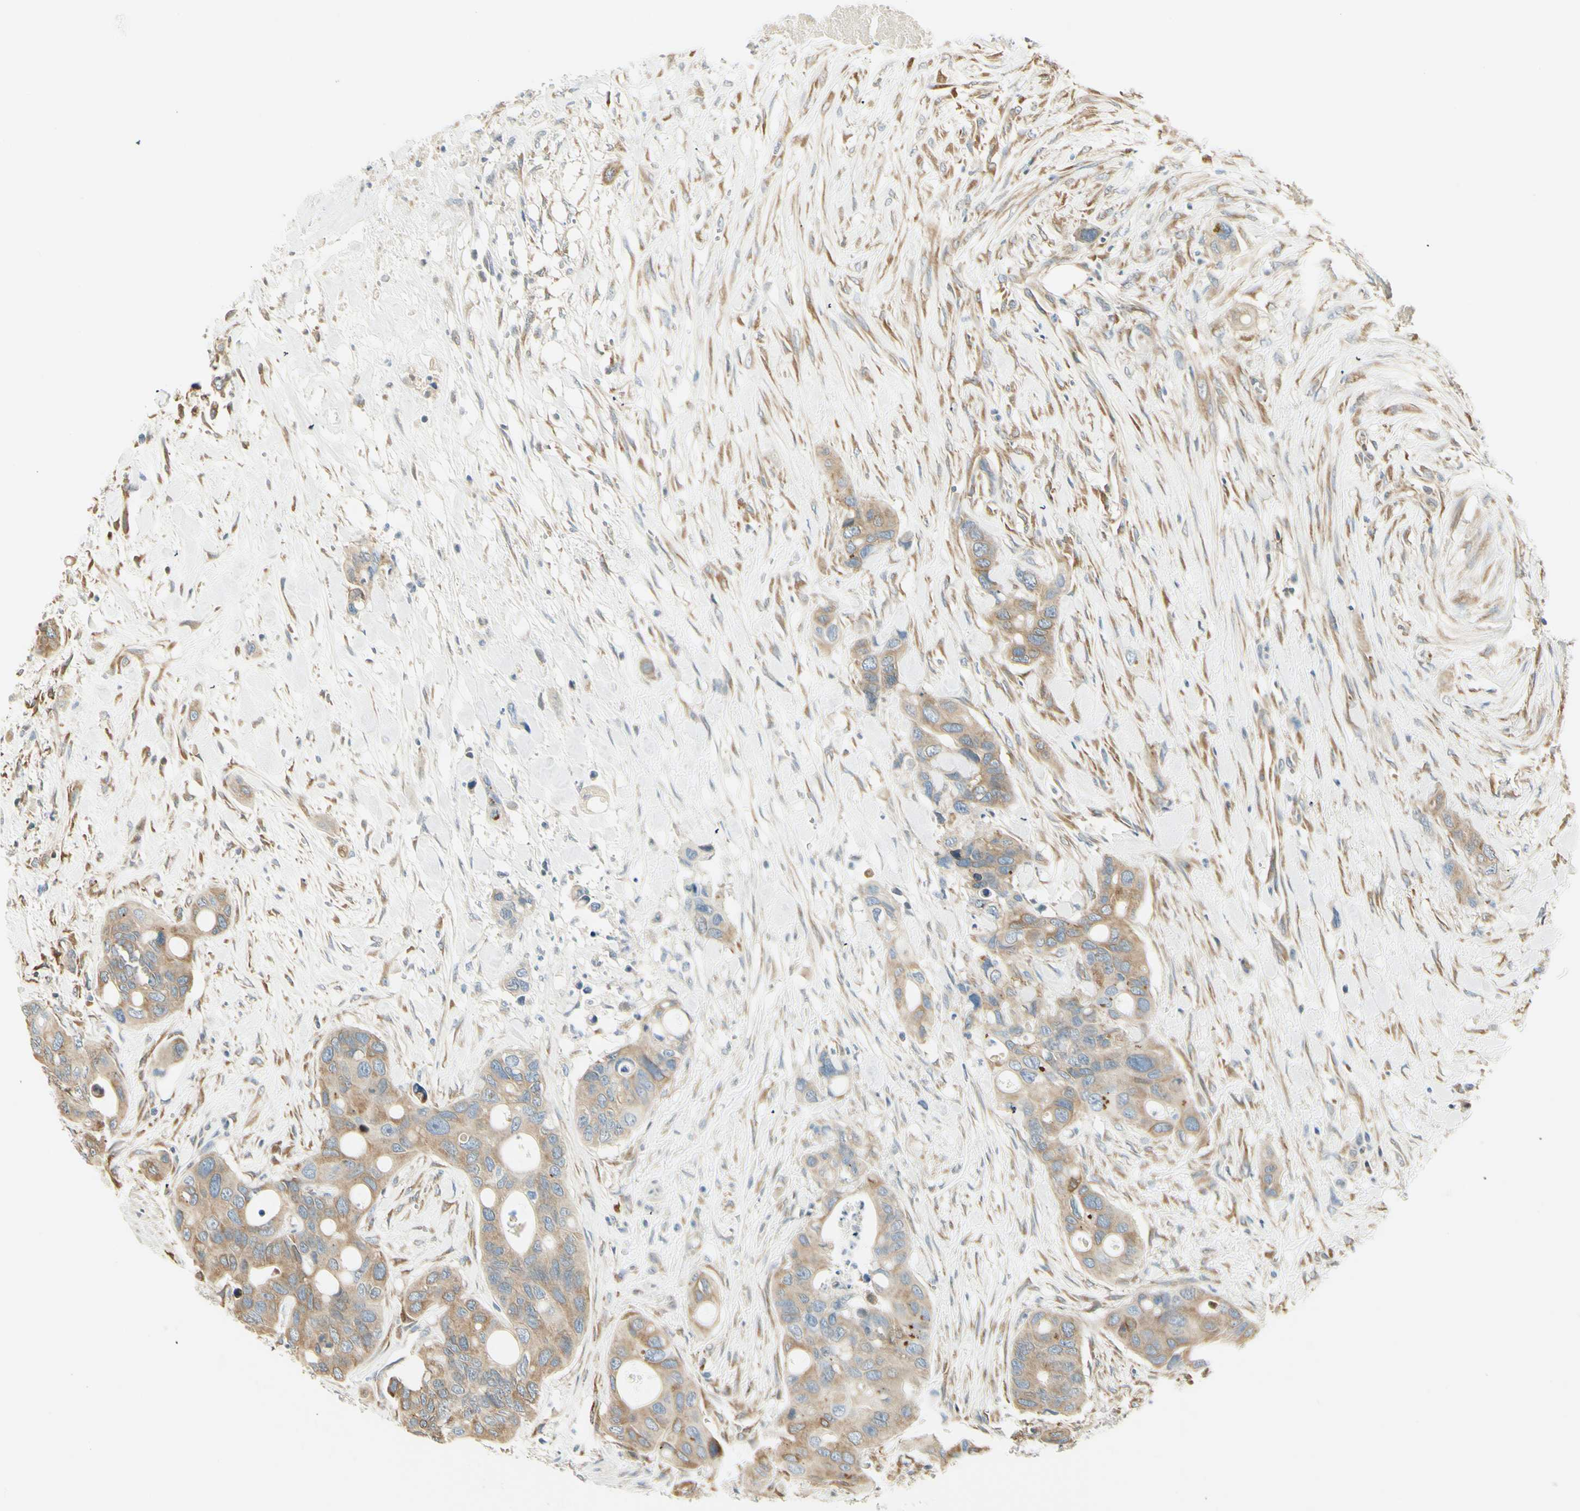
{"staining": {"intensity": "weak", "quantity": ">75%", "location": "cytoplasmic/membranous"}, "tissue": "colorectal cancer", "cell_type": "Tumor cells", "image_type": "cancer", "snomed": [{"axis": "morphology", "description": "Adenocarcinoma, NOS"}, {"axis": "topography", "description": "Colon"}], "caption": "Colorectal adenocarcinoma stained with a protein marker displays weak staining in tumor cells.", "gene": "IGDCC4", "patient": {"sex": "female", "age": 57}}